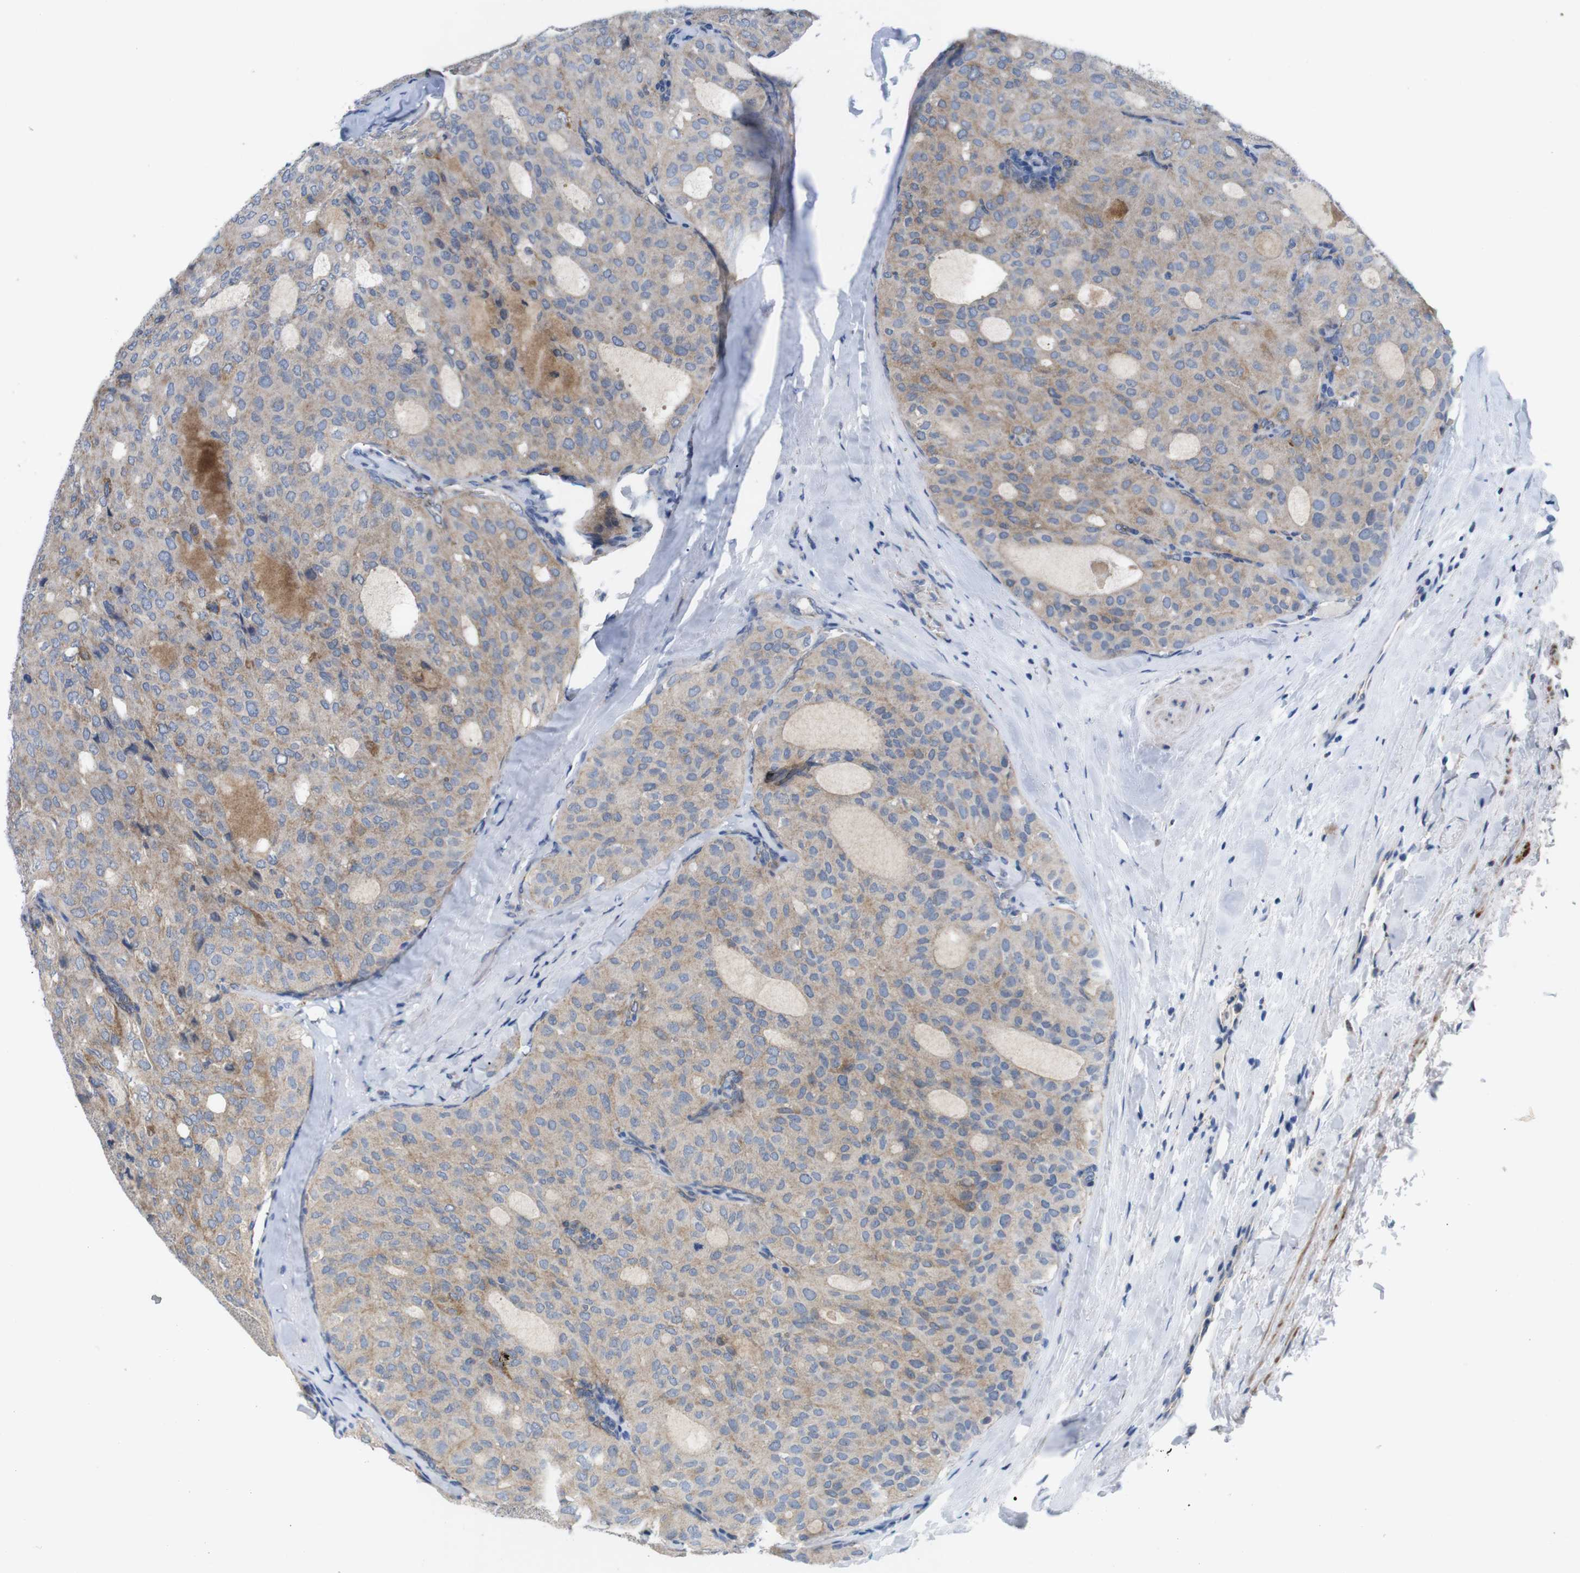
{"staining": {"intensity": "weak", "quantity": ">75%", "location": "cytoplasmic/membranous"}, "tissue": "thyroid cancer", "cell_type": "Tumor cells", "image_type": "cancer", "snomed": [{"axis": "morphology", "description": "Follicular adenoma carcinoma, NOS"}, {"axis": "topography", "description": "Thyroid gland"}], "caption": "Human thyroid cancer stained for a protein (brown) shows weak cytoplasmic/membranous positive staining in about >75% of tumor cells.", "gene": "F2RL1", "patient": {"sex": "male", "age": 75}}